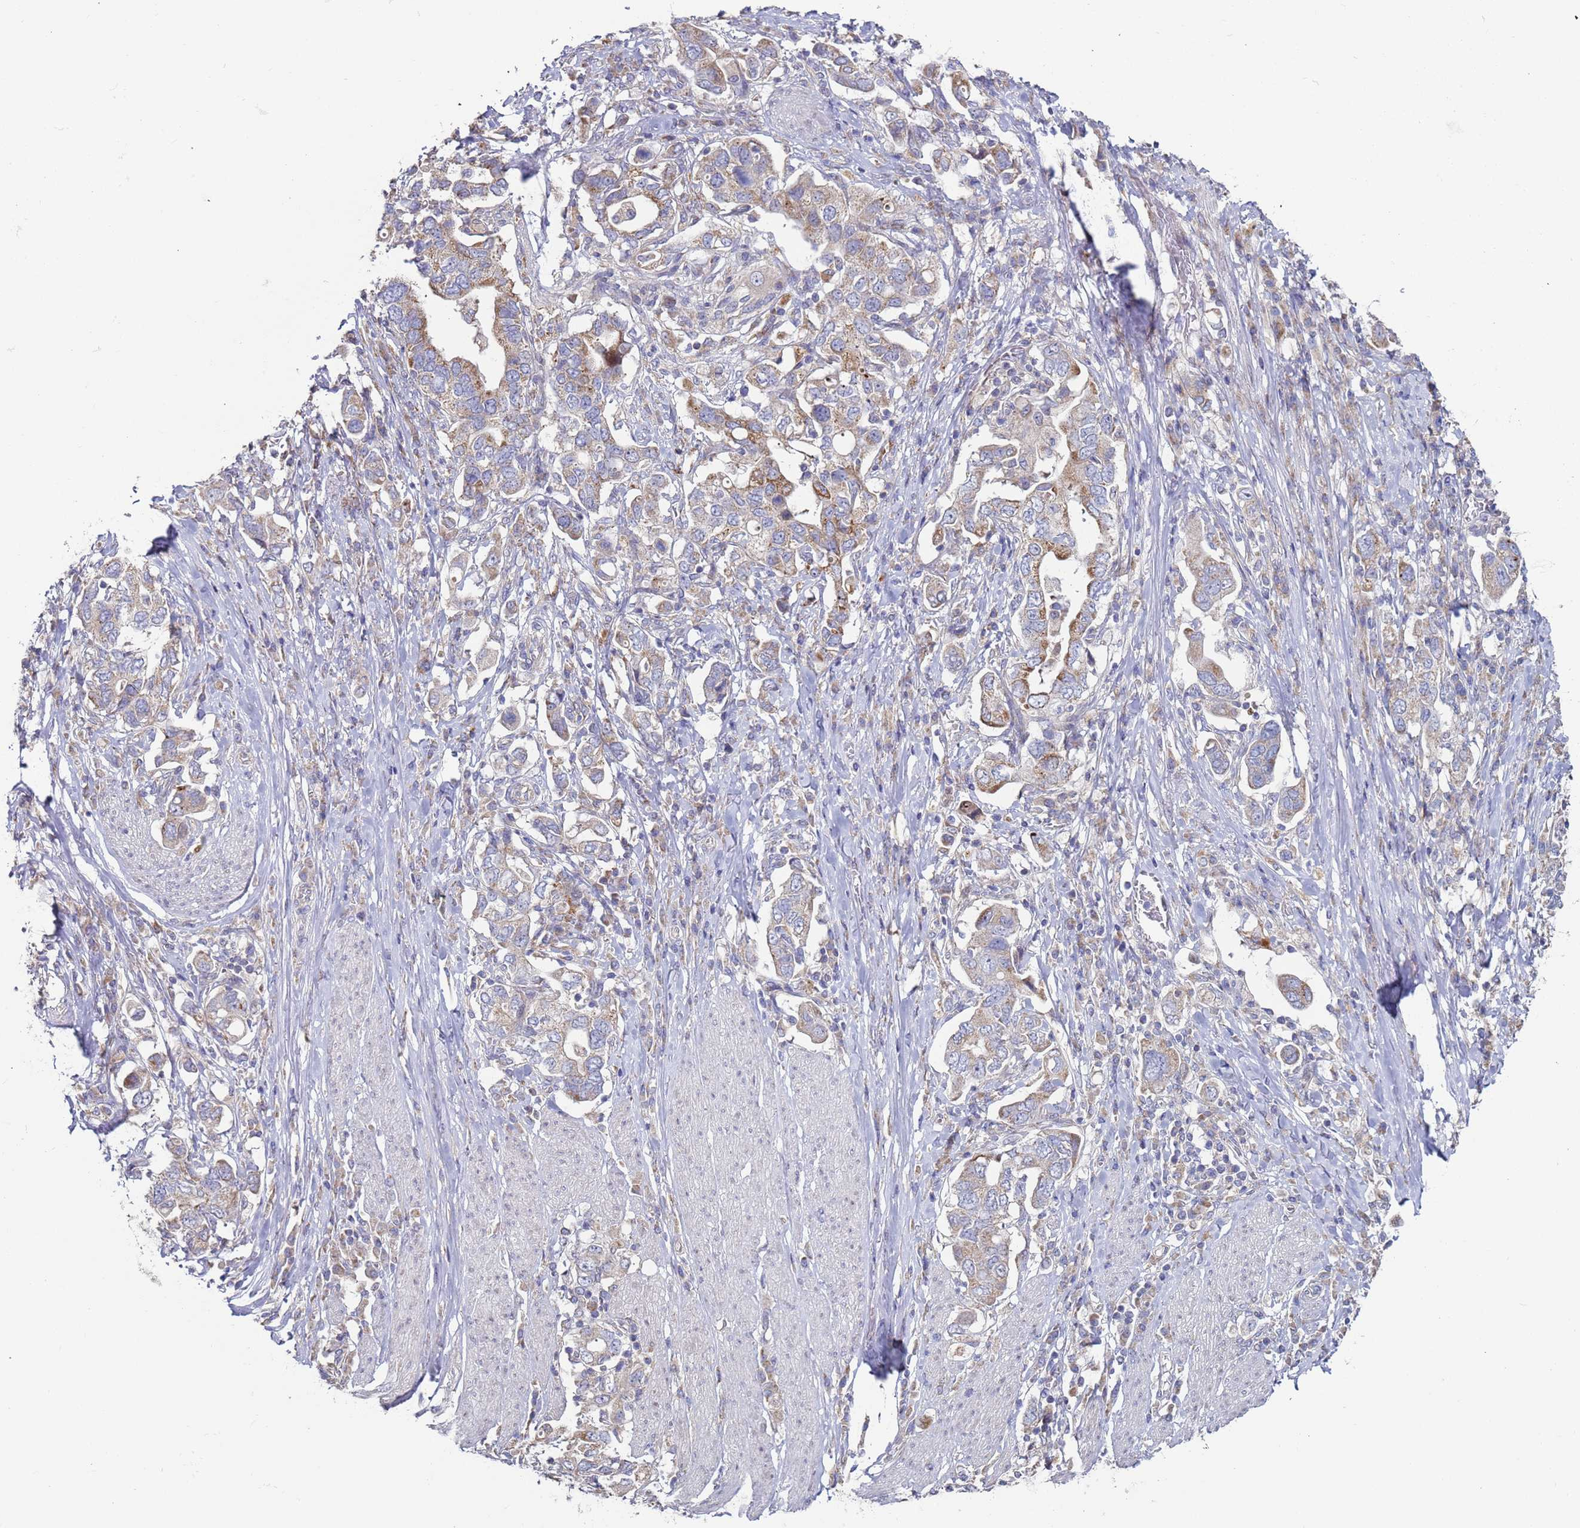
{"staining": {"intensity": "moderate", "quantity": "<25%", "location": "cytoplasmic/membranous"}, "tissue": "stomach cancer", "cell_type": "Tumor cells", "image_type": "cancer", "snomed": [{"axis": "morphology", "description": "Adenocarcinoma, NOS"}, {"axis": "topography", "description": "Stomach, upper"}, {"axis": "topography", "description": "Stomach"}], "caption": "Immunohistochemical staining of stomach adenocarcinoma displays low levels of moderate cytoplasmic/membranous protein staining in approximately <25% of tumor cells.", "gene": "DIP2B", "patient": {"sex": "male", "age": 62}}